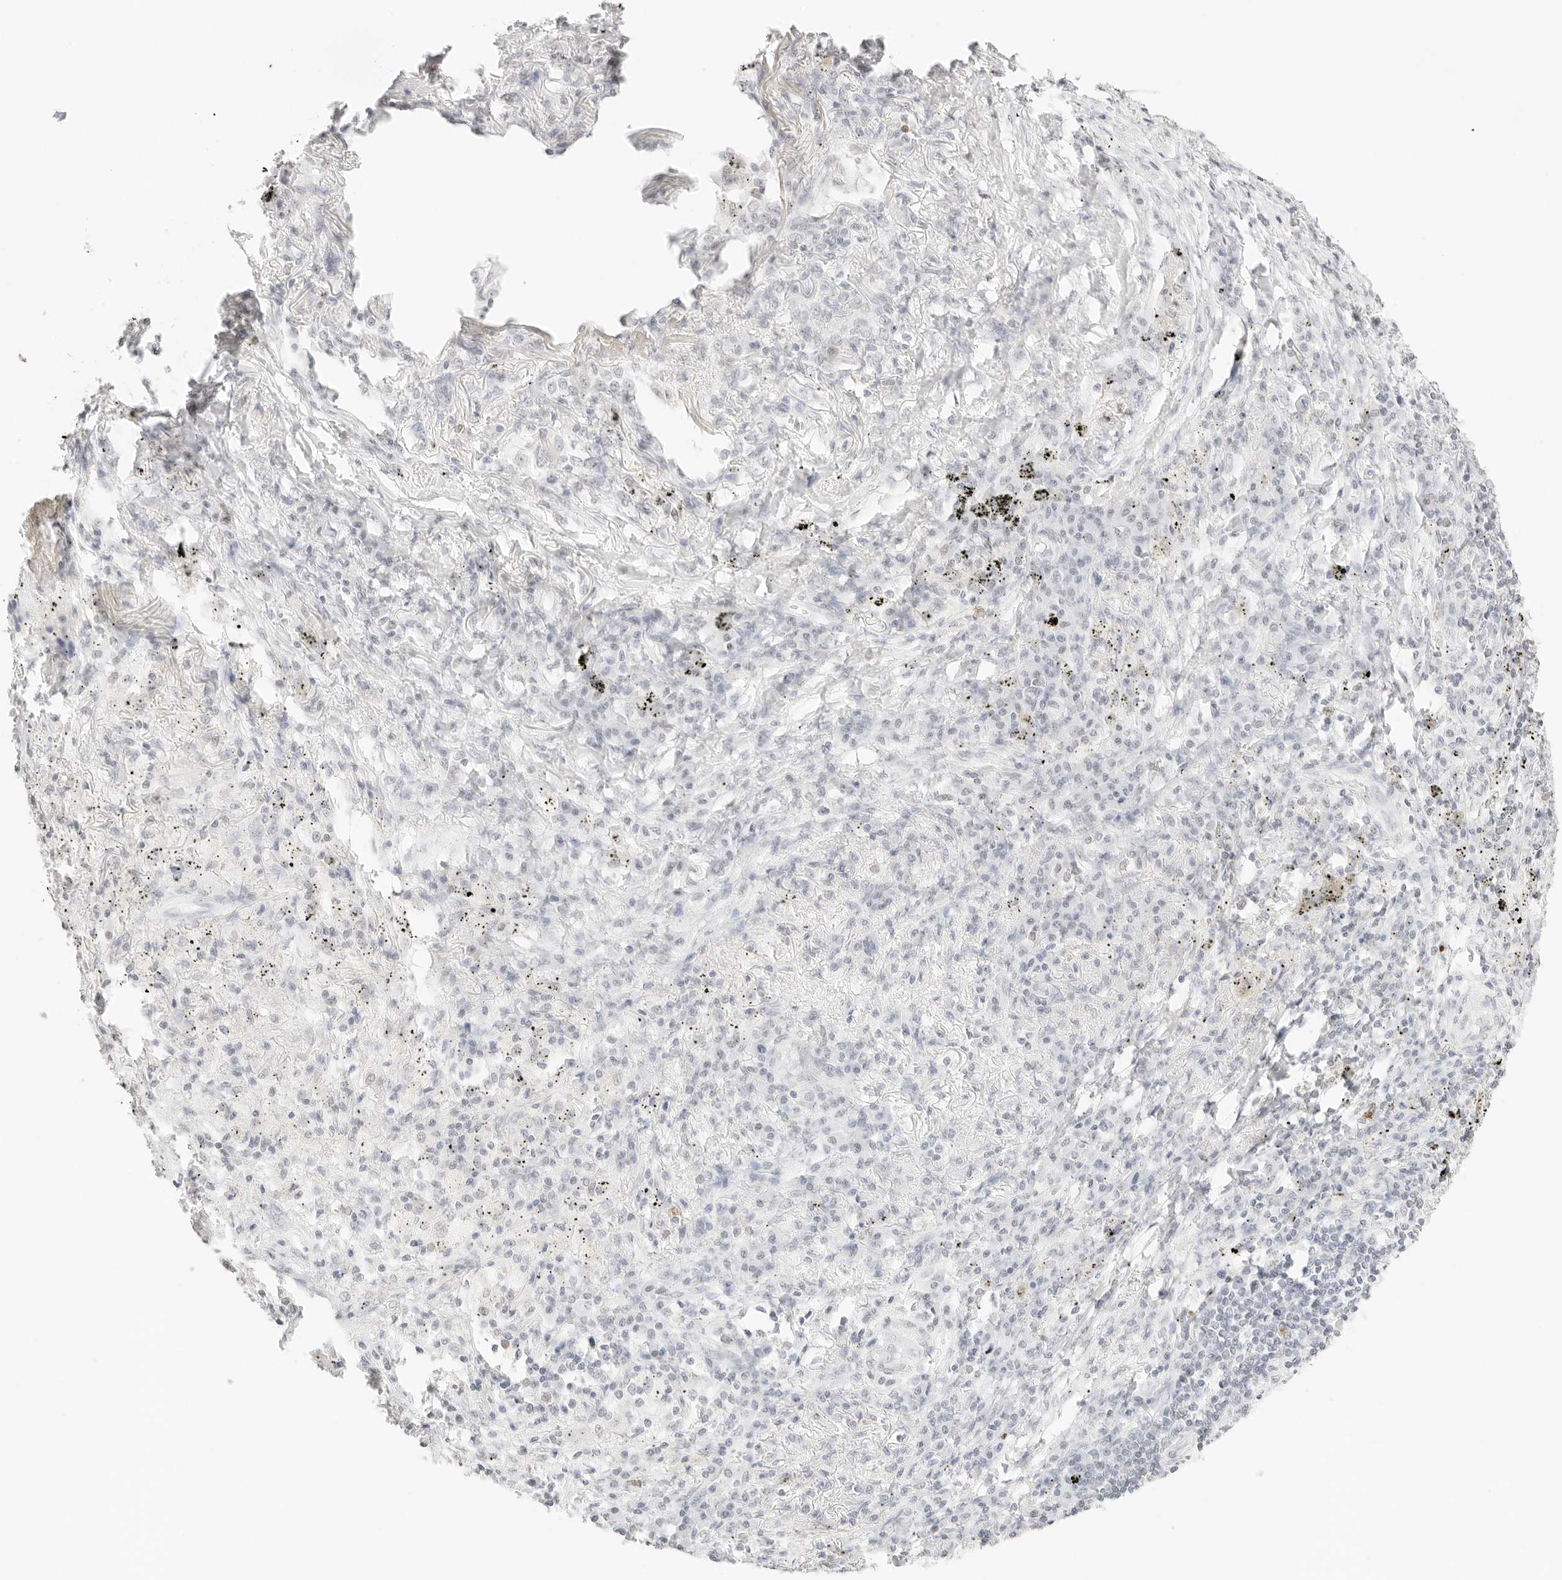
{"staining": {"intensity": "negative", "quantity": "none", "location": "none"}, "tissue": "lung cancer", "cell_type": "Tumor cells", "image_type": "cancer", "snomed": [{"axis": "morphology", "description": "Squamous cell carcinoma, NOS"}, {"axis": "topography", "description": "Lung"}], "caption": "Immunohistochemical staining of squamous cell carcinoma (lung) shows no significant staining in tumor cells. (DAB immunohistochemistry, high magnification).", "gene": "FBLN5", "patient": {"sex": "female", "age": 63}}